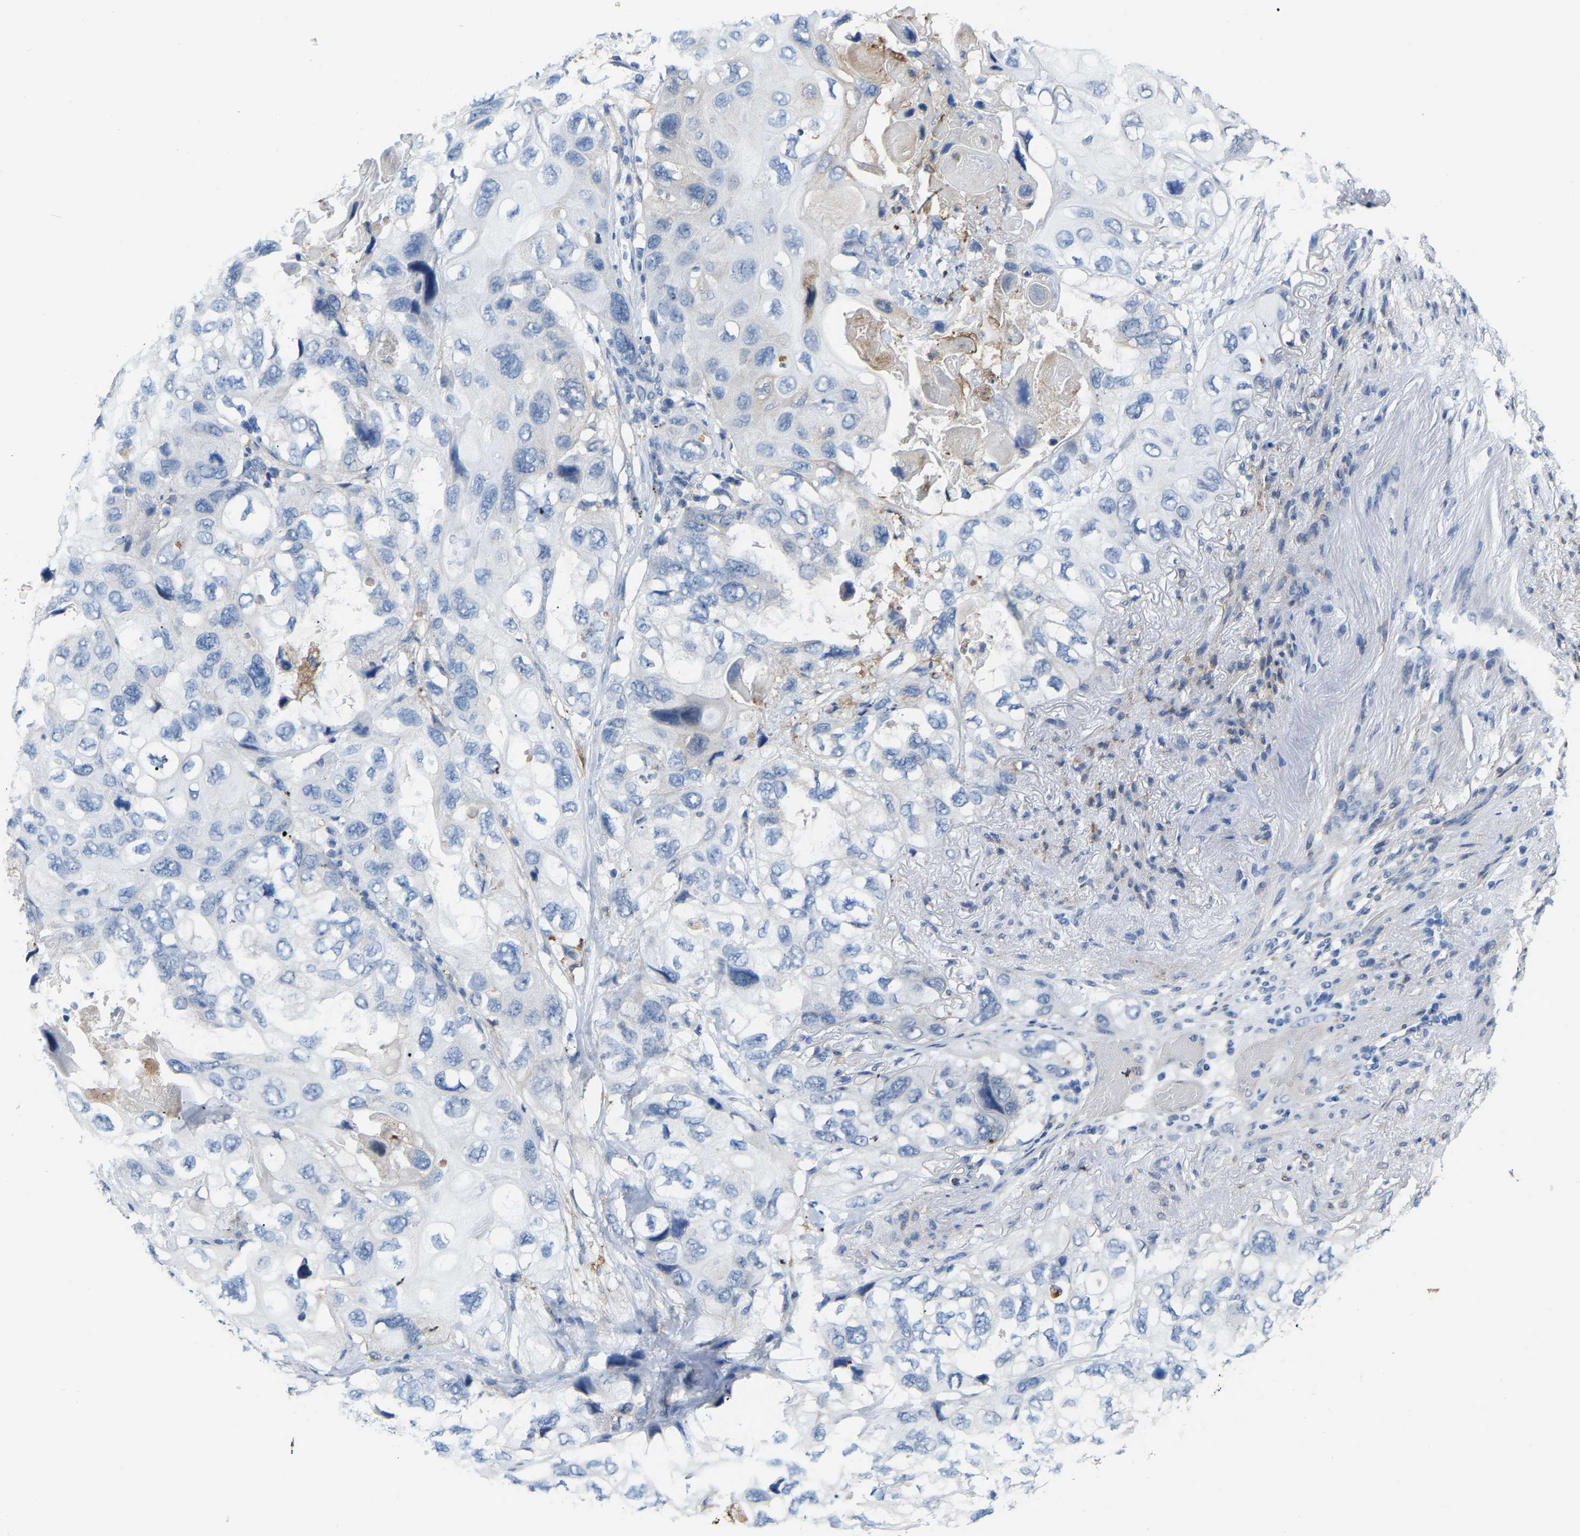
{"staining": {"intensity": "negative", "quantity": "none", "location": "none"}, "tissue": "lung cancer", "cell_type": "Tumor cells", "image_type": "cancer", "snomed": [{"axis": "morphology", "description": "Squamous cell carcinoma, NOS"}, {"axis": "topography", "description": "Lung"}], "caption": "Image shows no protein positivity in tumor cells of lung squamous cell carcinoma tissue.", "gene": "ABTB2", "patient": {"sex": "female", "age": 73}}